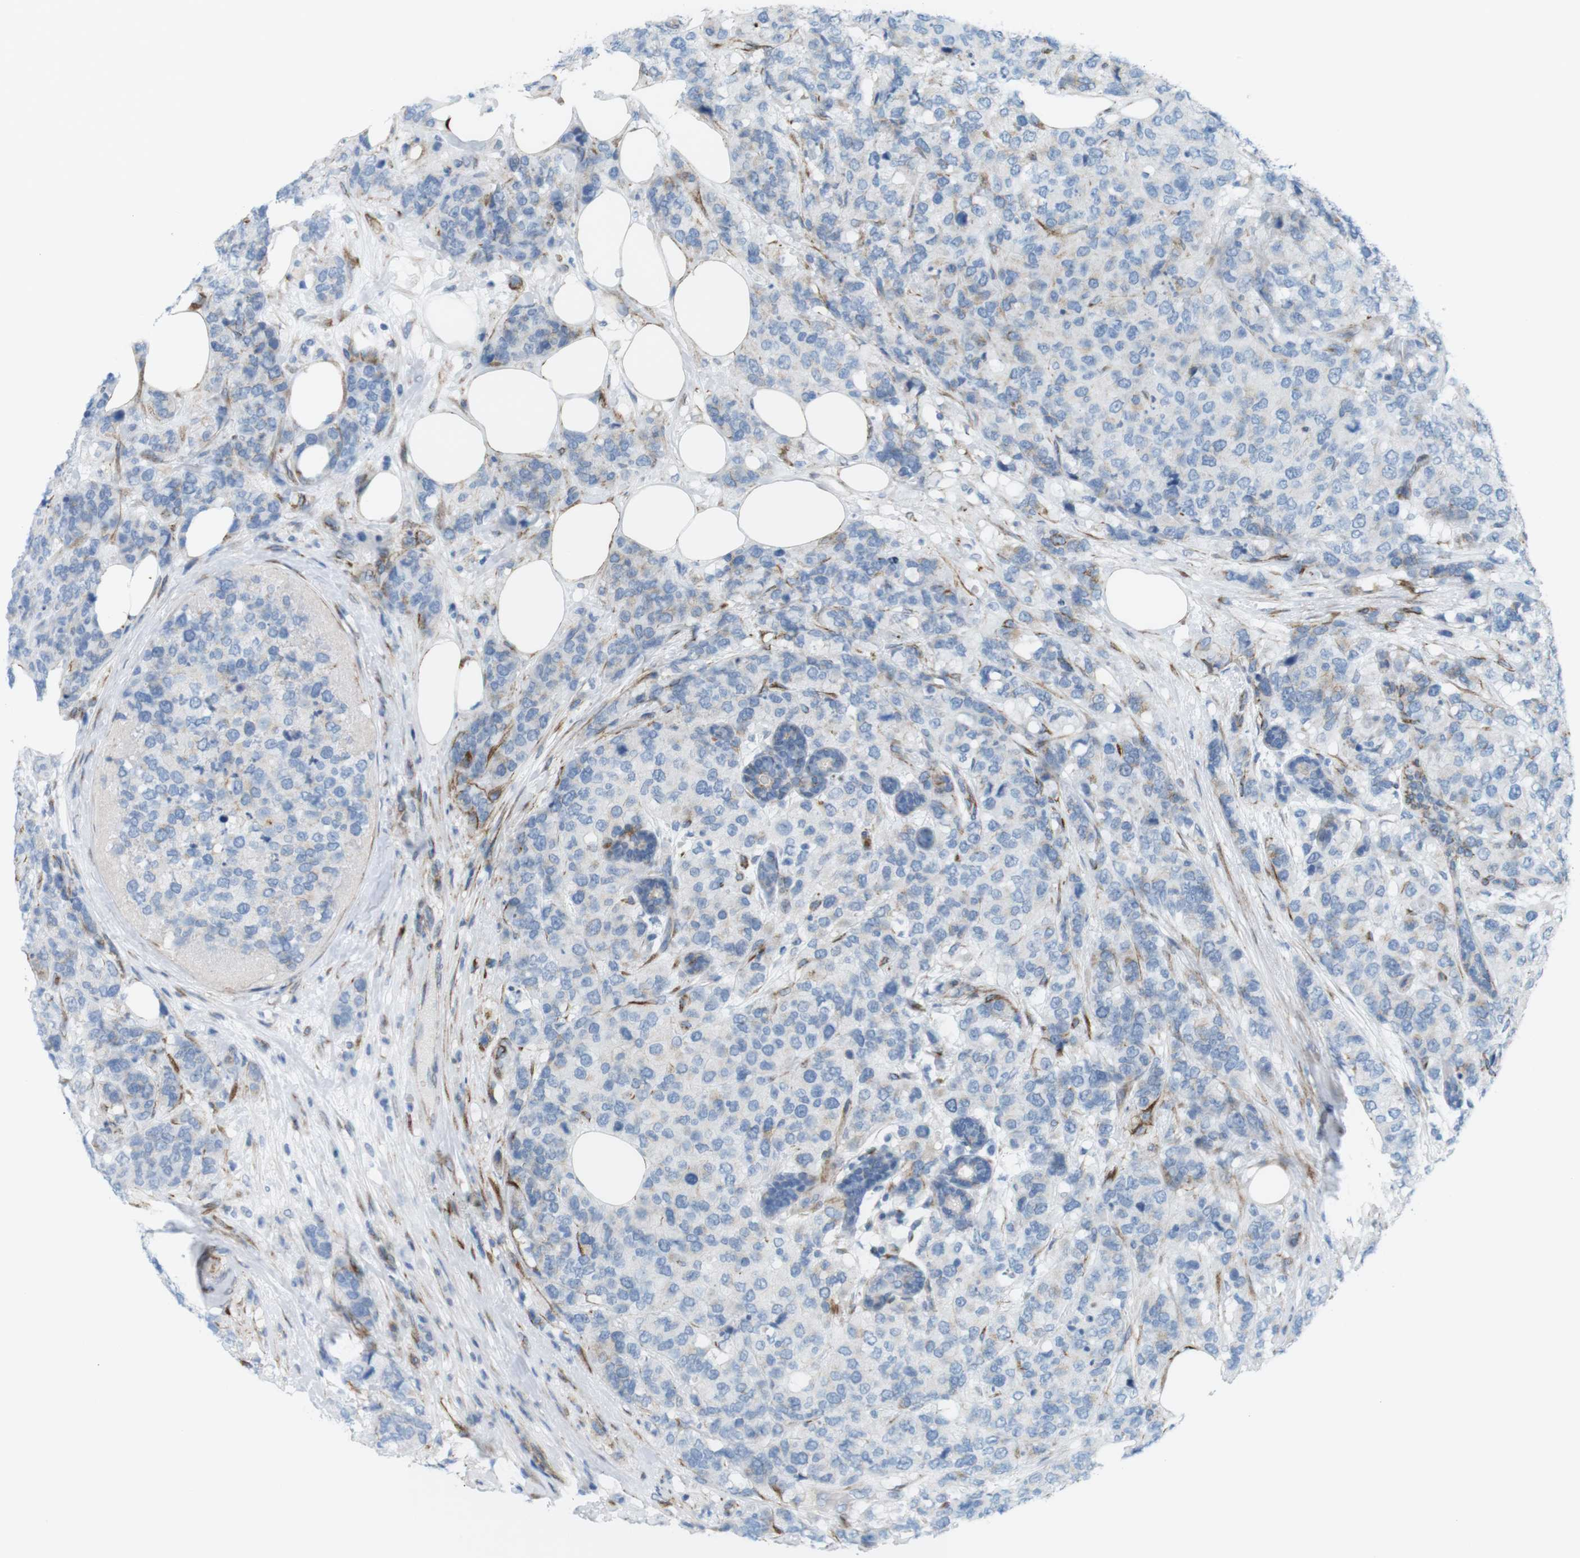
{"staining": {"intensity": "negative", "quantity": "none", "location": "none"}, "tissue": "breast cancer", "cell_type": "Tumor cells", "image_type": "cancer", "snomed": [{"axis": "morphology", "description": "Lobular carcinoma"}, {"axis": "topography", "description": "Breast"}], "caption": "The micrograph displays no significant staining in tumor cells of breast cancer.", "gene": "MYH9", "patient": {"sex": "female", "age": 59}}